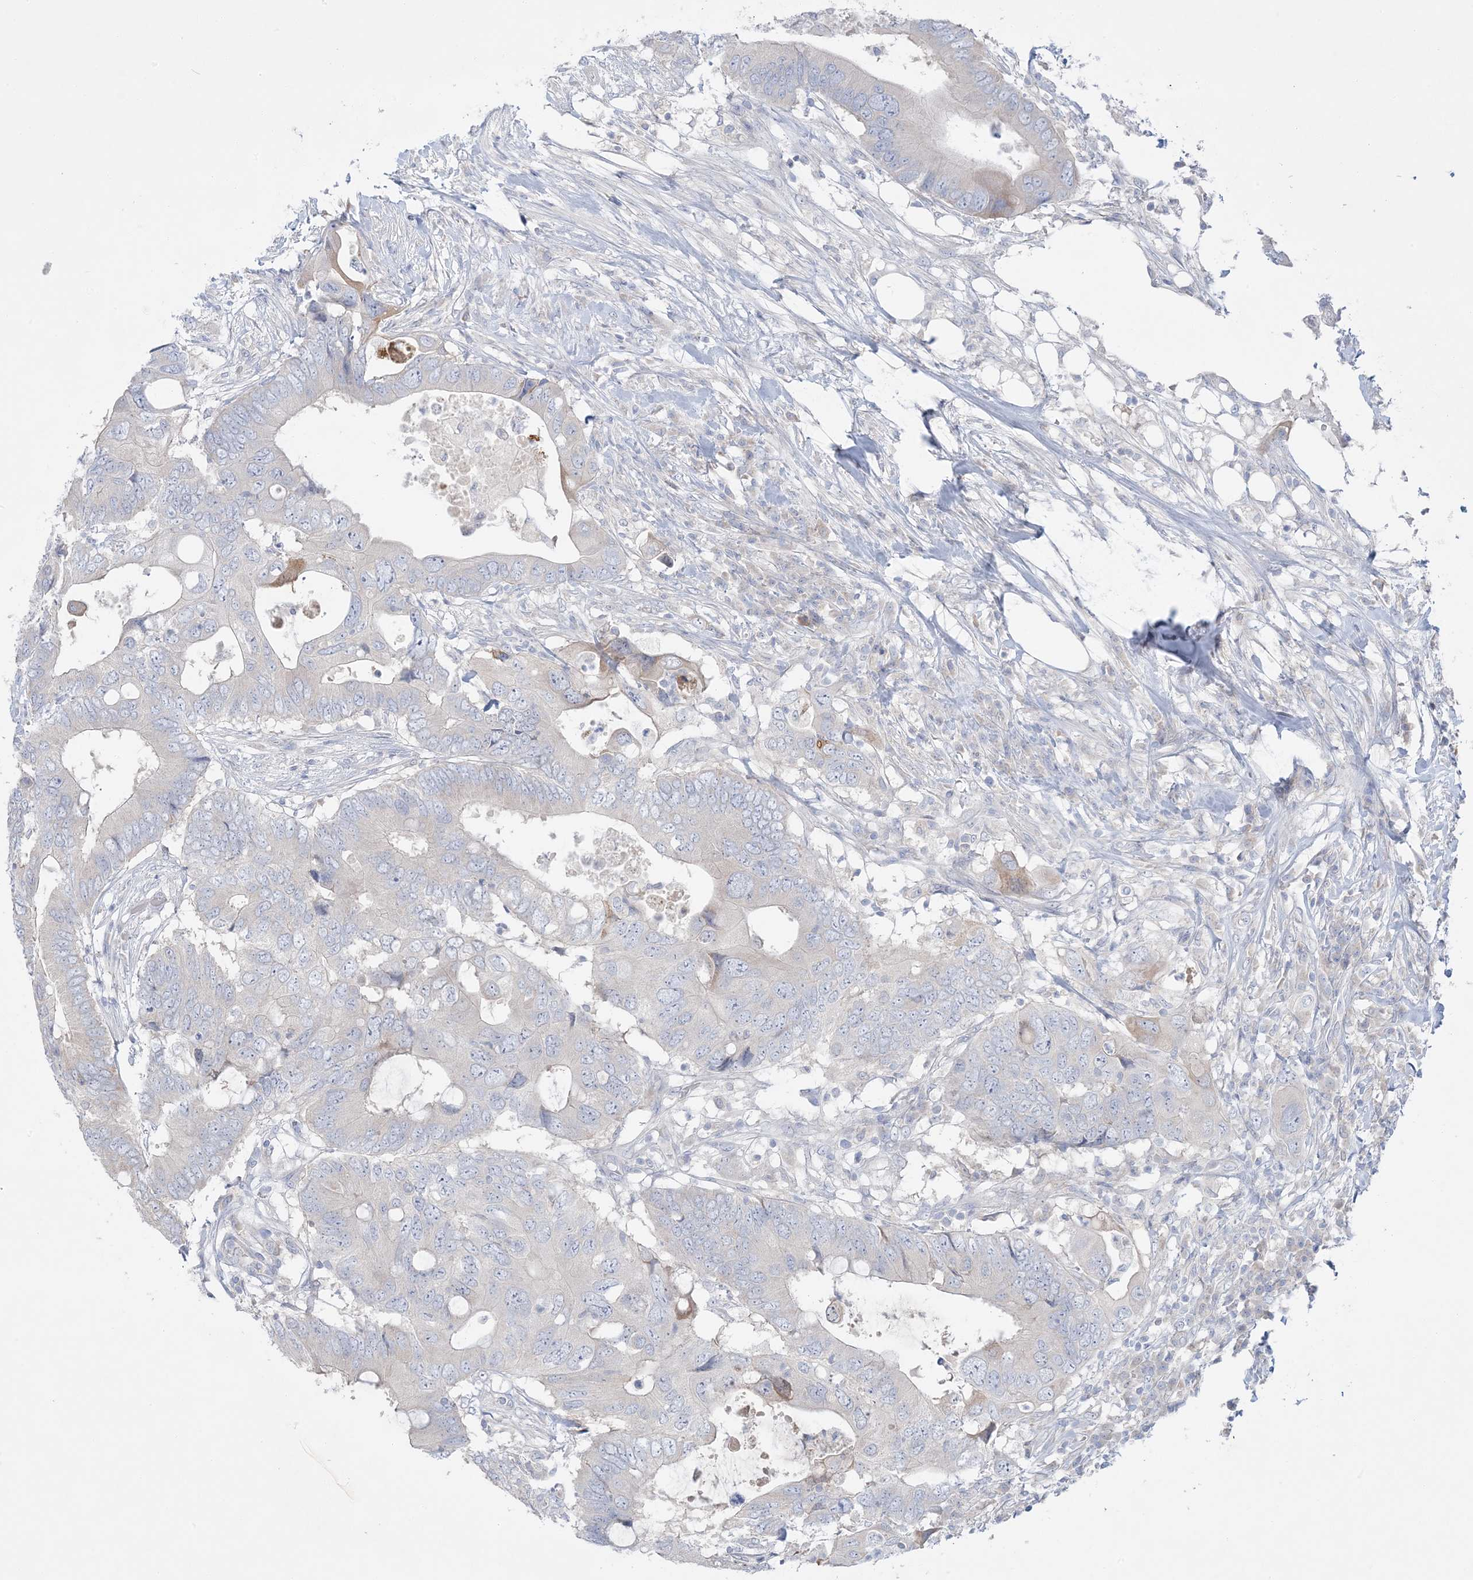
{"staining": {"intensity": "negative", "quantity": "none", "location": "none"}, "tissue": "colorectal cancer", "cell_type": "Tumor cells", "image_type": "cancer", "snomed": [{"axis": "morphology", "description": "Adenocarcinoma, NOS"}, {"axis": "topography", "description": "Colon"}], "caption": "High power microscopy image of an immunohistochemistry photomicrograph of adenocarcinoma (colorectal), revealing no significant positivity in tumor cells.", "gene": "FAM184A", "patient": {"sex": "male", "age": 71}}